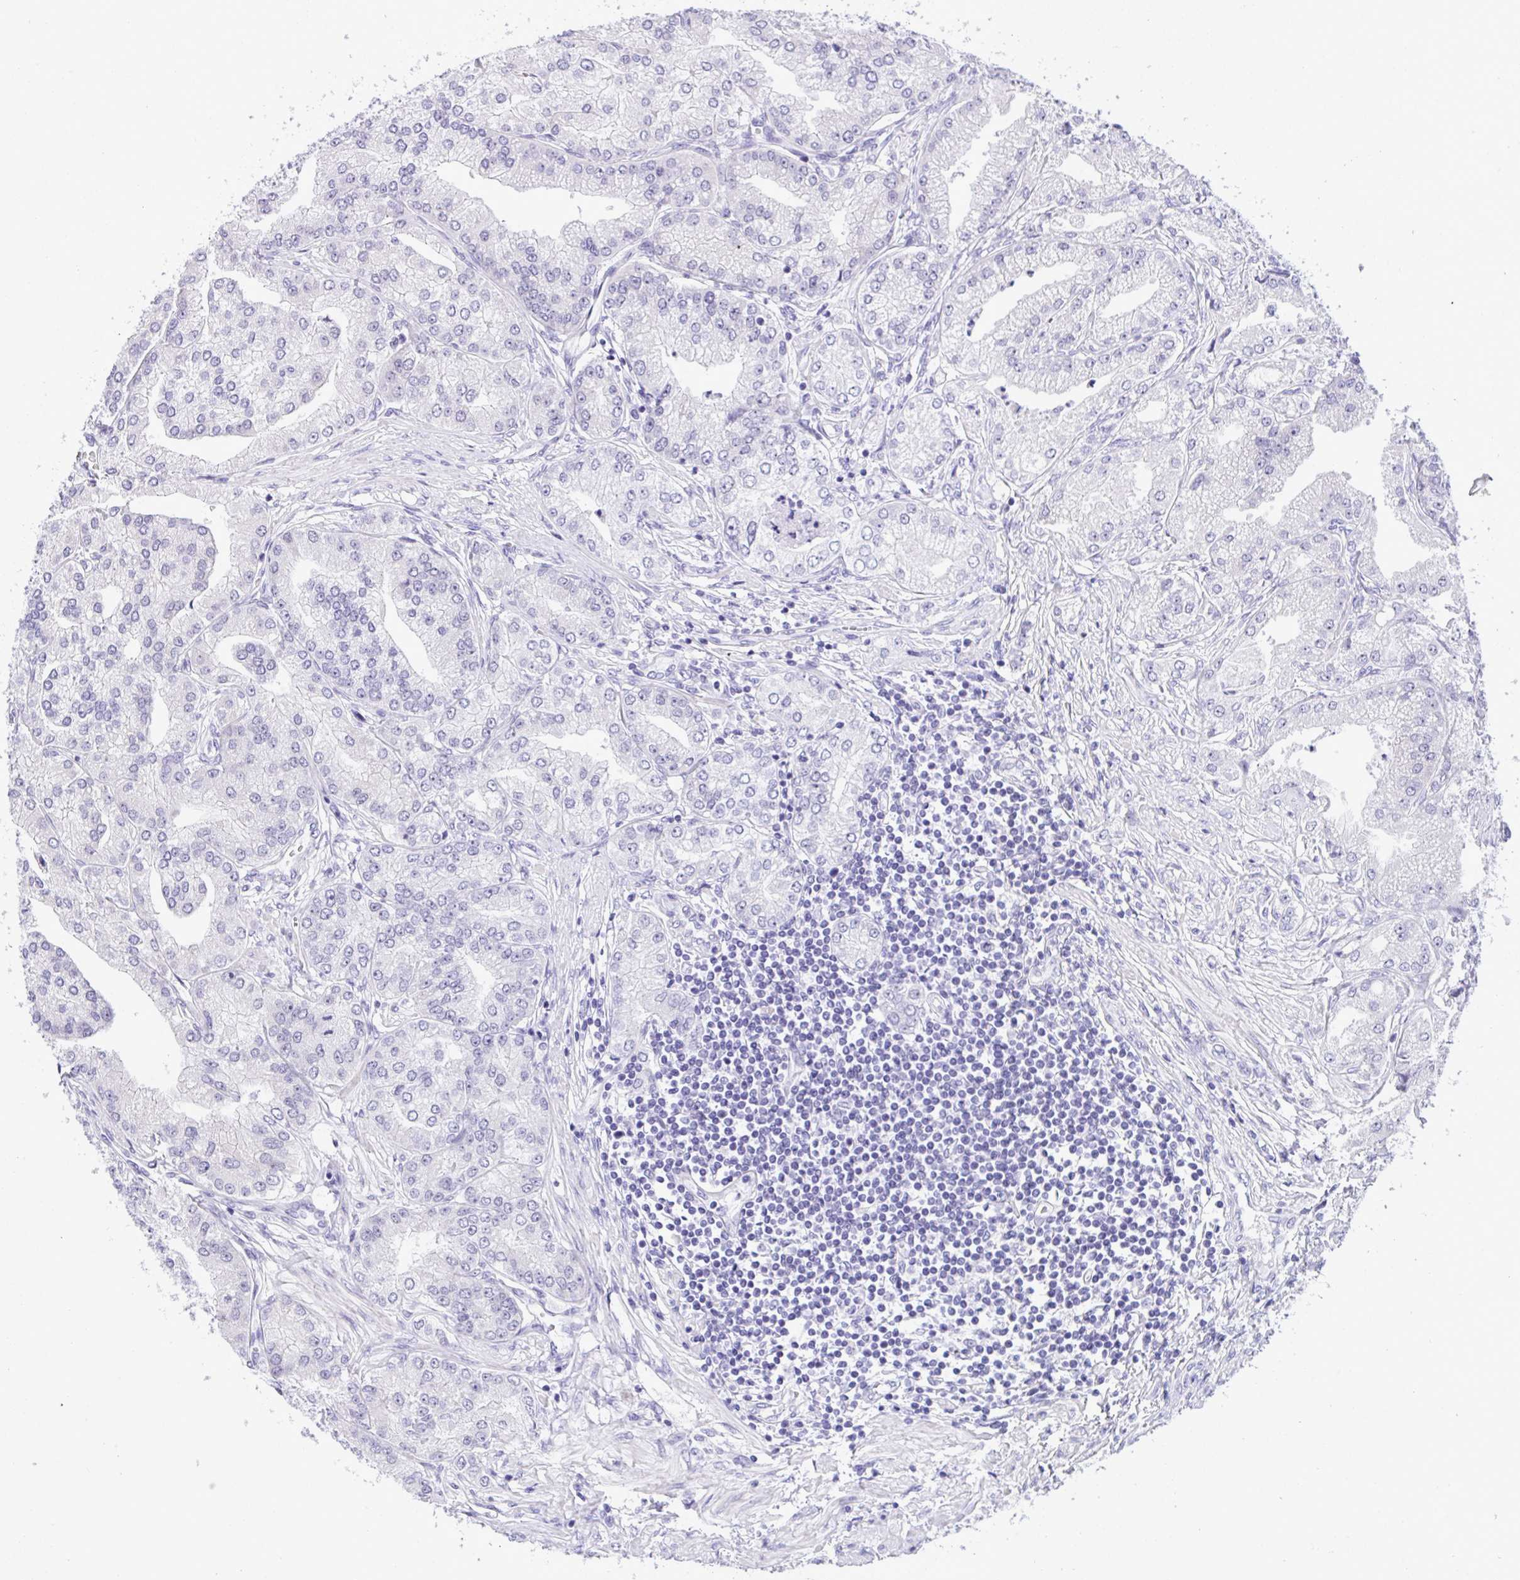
{"staining": {"intensity": "negative", "quantity": "none", "location": "none"}, "tissue": "prostate cancer", "cell_type": "Tumor cells", "image_type": "cancer", "snomed": [{"axis": "morphology", "description": "Adenocarcinoma, High grade"}, {"axis": "topography", "description": "Prostate"}], "caption": "Tumor cells are negative for brown protein staining in prostate adenocarcinoma (high-grade).", "gene": "YBX2", "patient": {"sex": "male", "age": 61}}